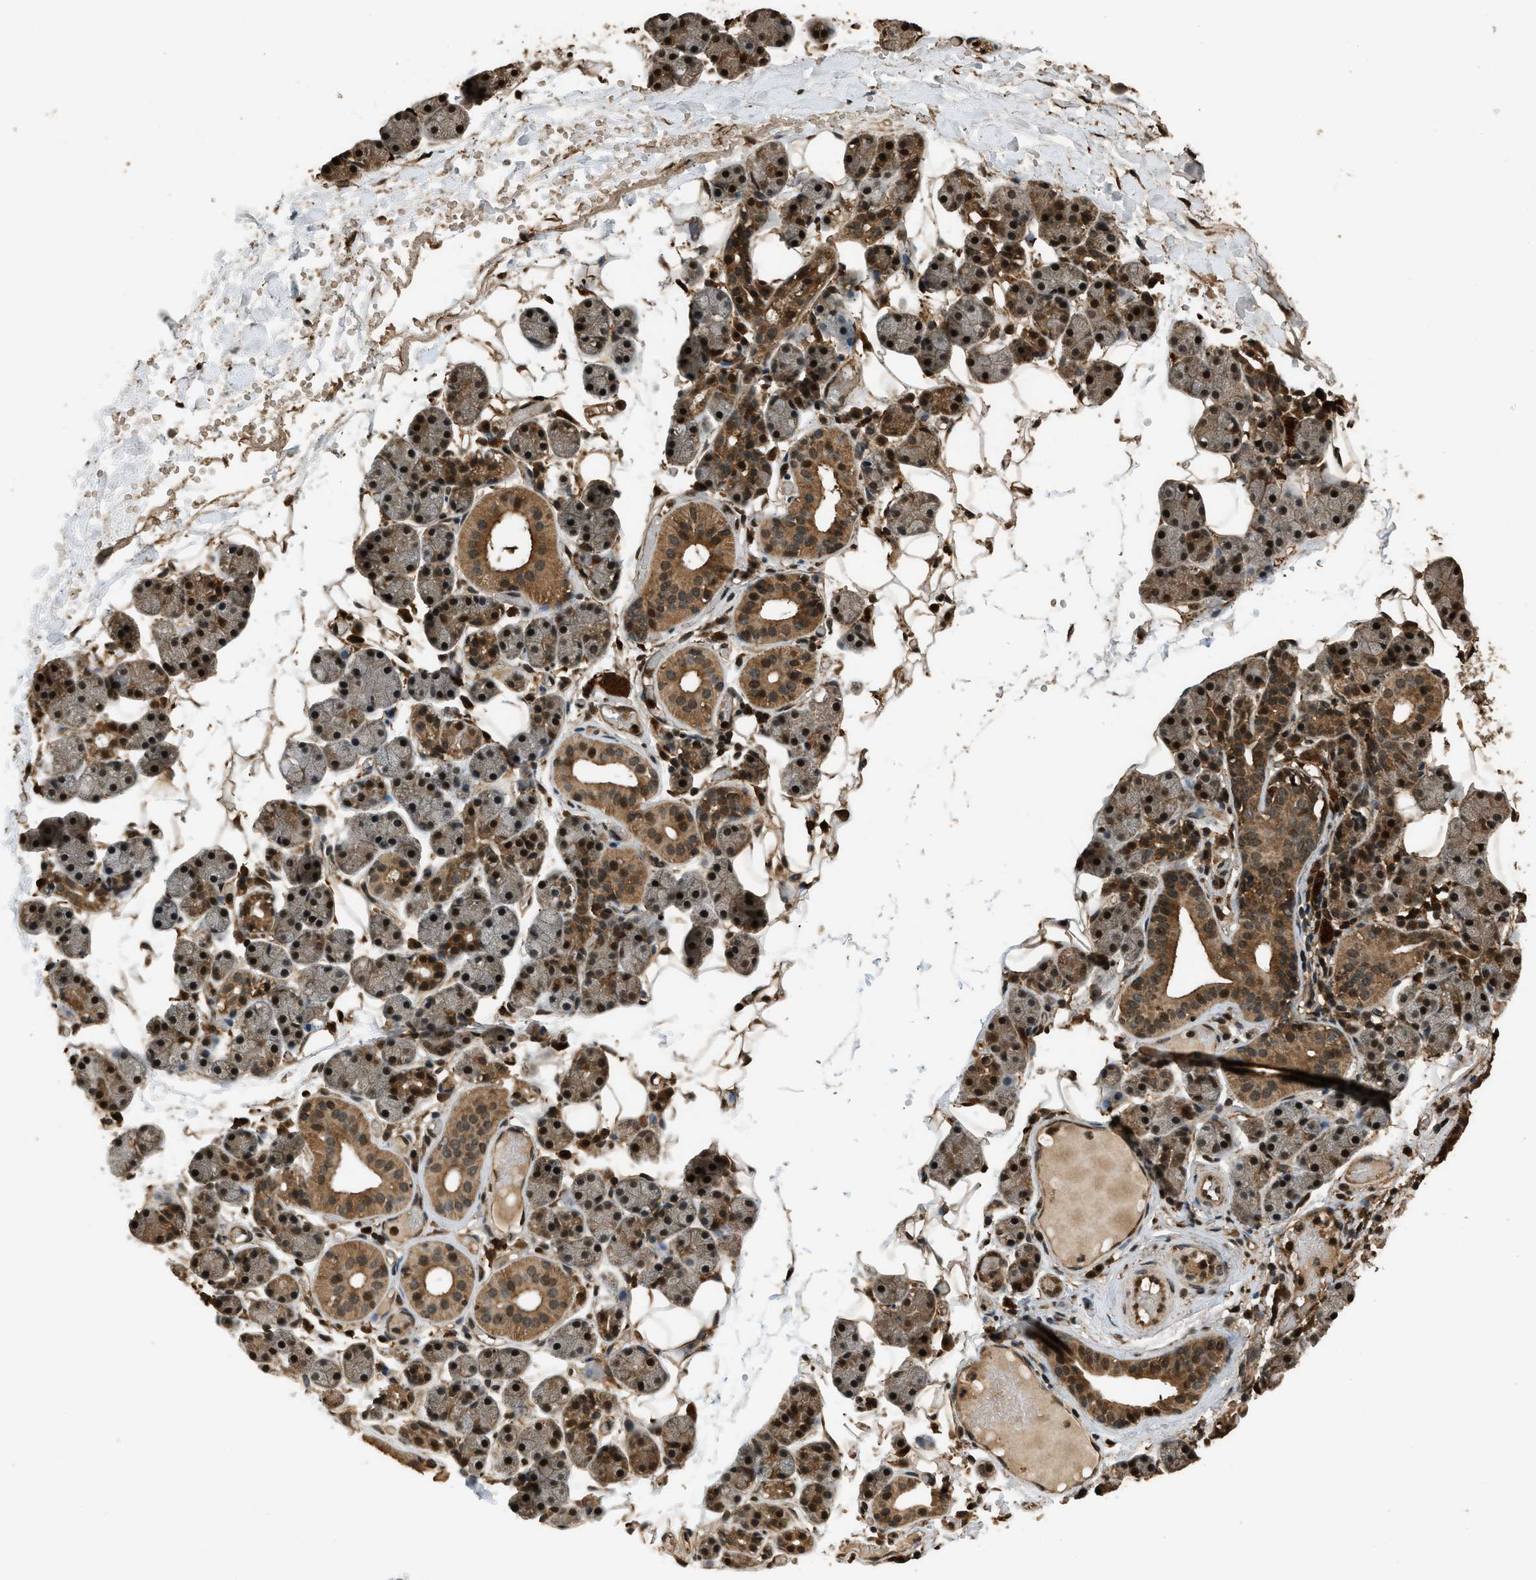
{"staining": {"intensity": "strong", "quantity": "25%-75%", "location": "cytoplasmic/membranous,nuclear"}, "tissue": "salivary gland", "cell_type": "Glandular cells", "image_type": "normal", "snomed": [{"axis": "morphology", "description": "Normal tissue, NOS"}, {"axis": "topography", "description": "Salivary gland"}], "caption": "Salivary gland was stained to show a protein in brown. There is high levels of strong cytoplasmic/membranous,nuclear positivity in approximately 25%-75% of glandular cells. (DAB = brown stain, brightfield microscopy at high magnification).", "gene": "RAP2A", "patient": {"sex": "female", "age": 33}}